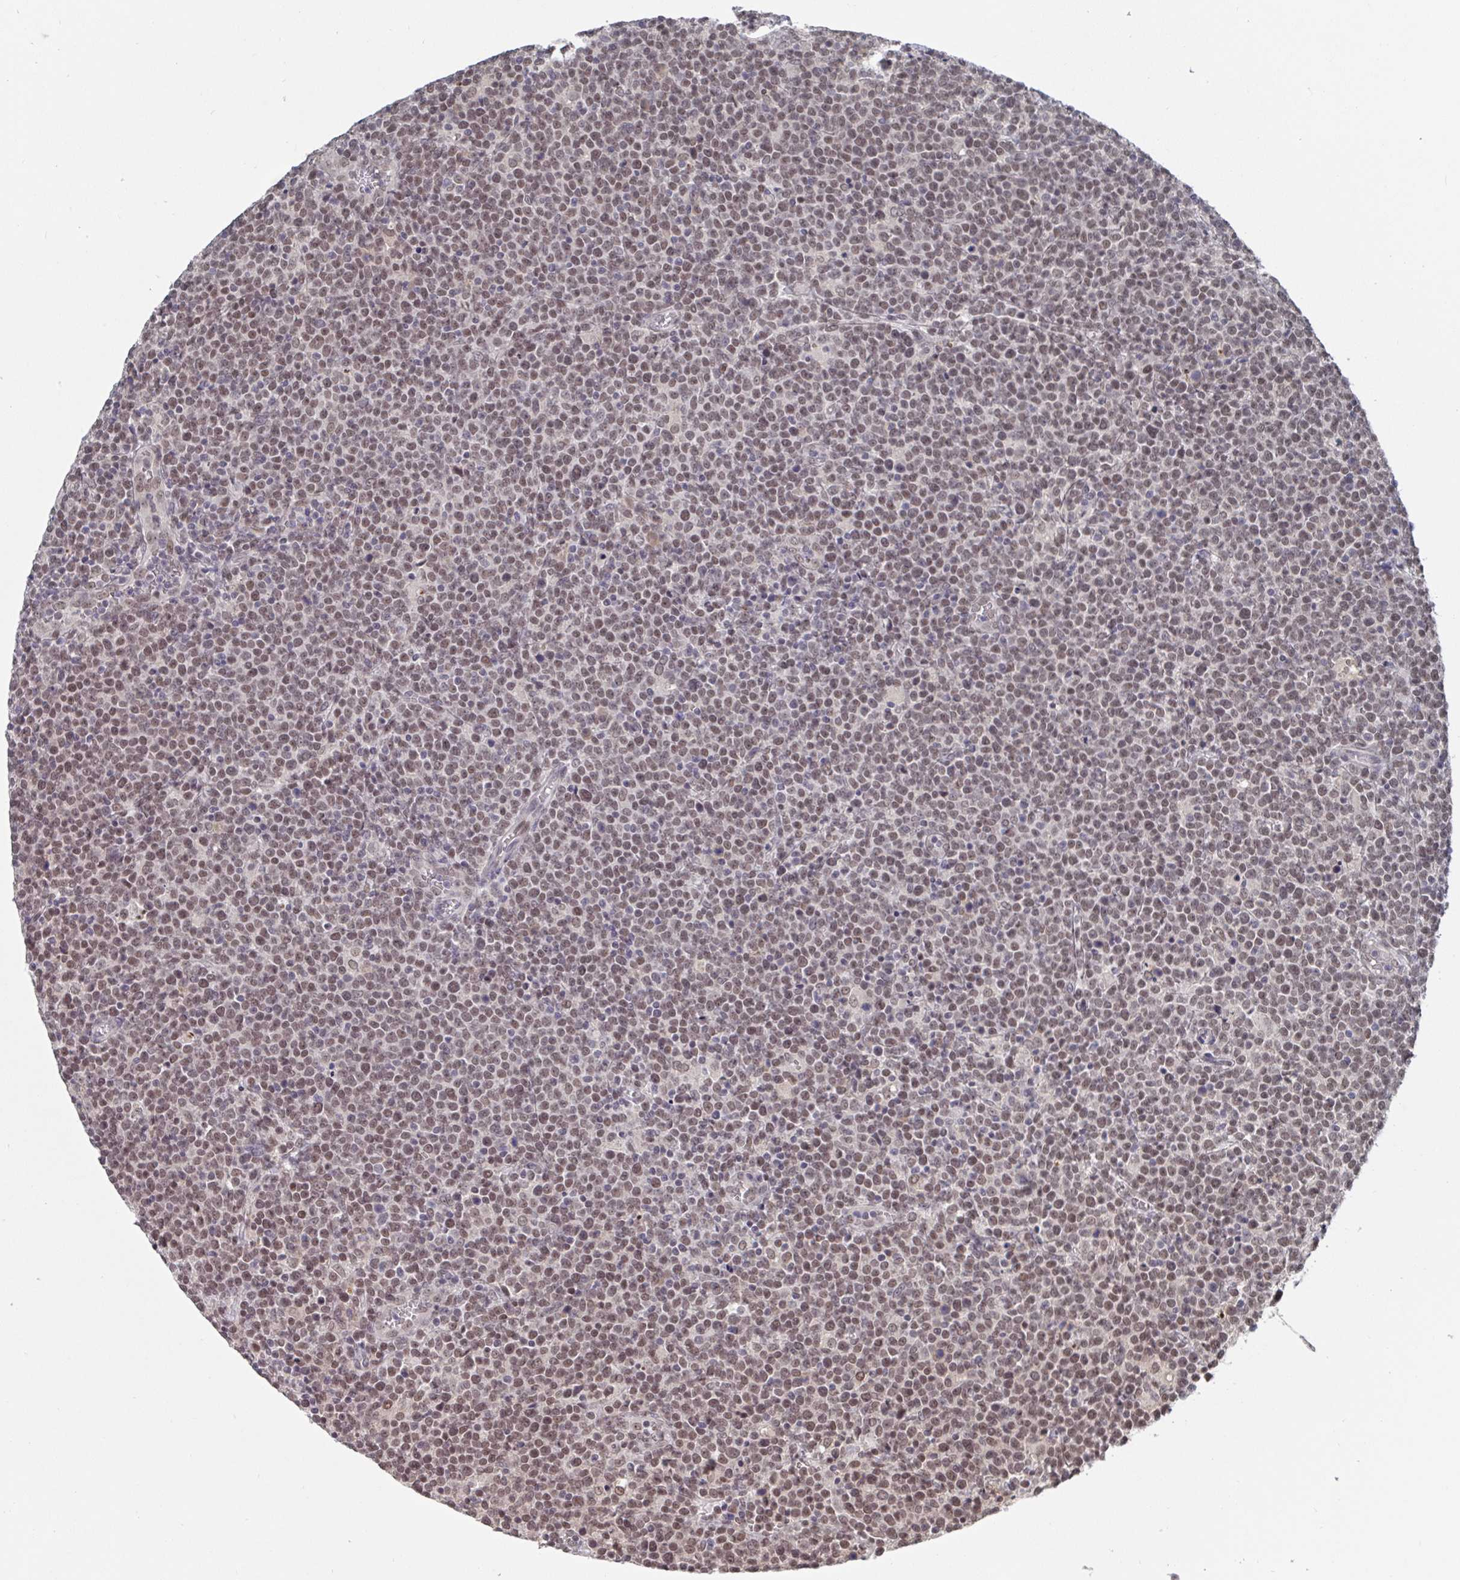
{"staining": {"intensity": "moderate", "quantity": ">75%", "location": "nuclear"}, "tissue": "lymphoma", "cell_type": "Tumor cells", "image_type": "cancer", "snomed": [{"axis": "morphology", "description": "Malignant lymphoma, non-Hodgkin's type, High grade"}, {"axis": "topography", "description": "Lymph node"}], "caption": "Lymphoma stained for a protein (brown) shows moderate nuclear positive expression in about >75% of tumor cells.", "gene": "JMJD1C", "patient": {"sex": "male", "age": 61}}